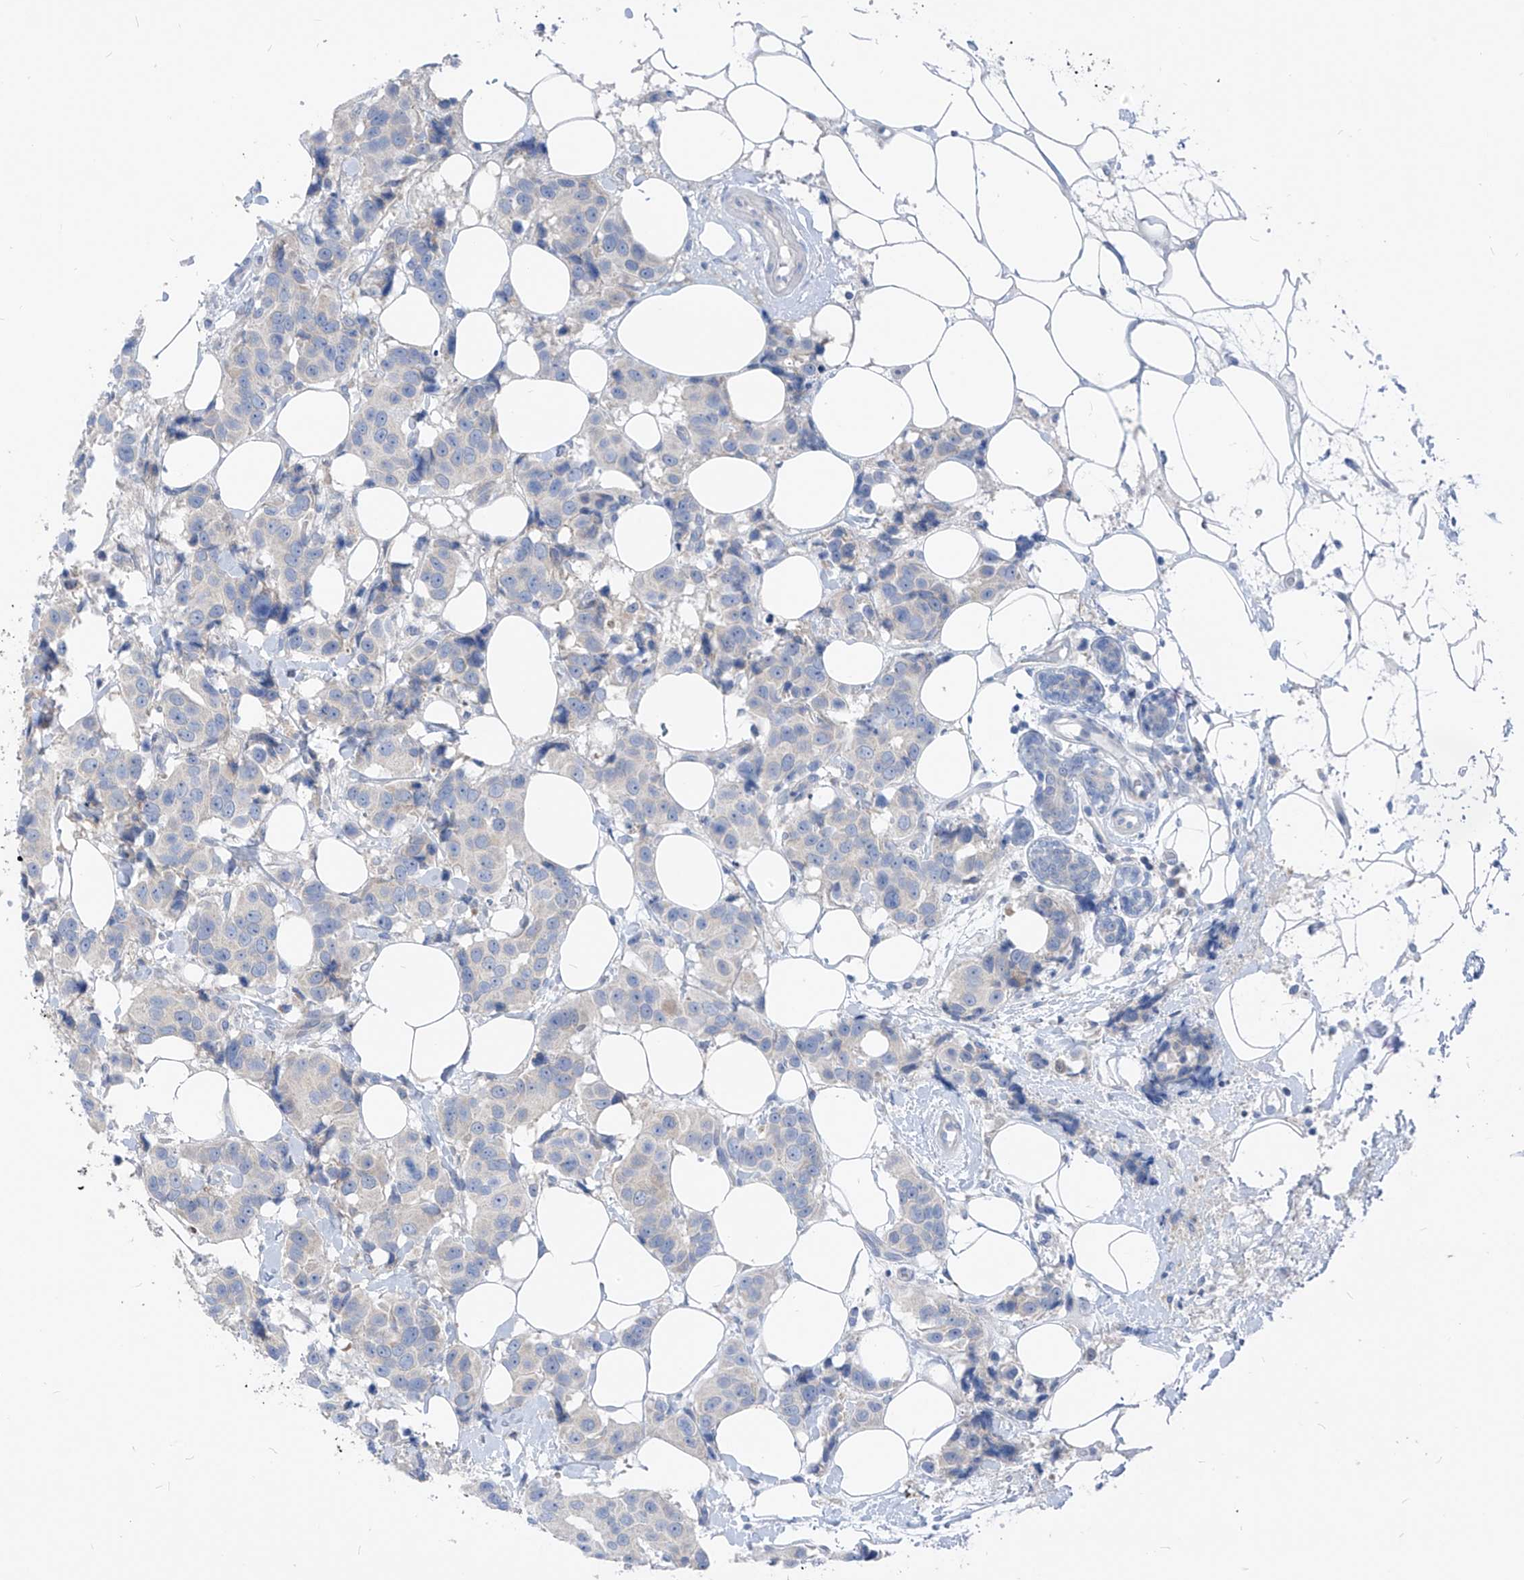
{"staining": {"intensity": "negative", "quantity": "none", "location": "none"}, "tissue": "breast cancer", "cell_type": "Tumor cells", "image_type": "cancer", "snomed": [{"axis": "morphology", "description": "Normal tissue, NOS"}, {"axis": "morphology", "description": "Duct carcinoma"}, {"axis": "topography", "description": "Breast"}], "caption": "DAB (3,3'-diaminobenzidine) immunohistochemical staining of human infiltrating ductal carcinoma (breast) displays no significant expression in tumor cells.", "gene": "LDAH", "patient": {"sex": "female", "age": 39}}